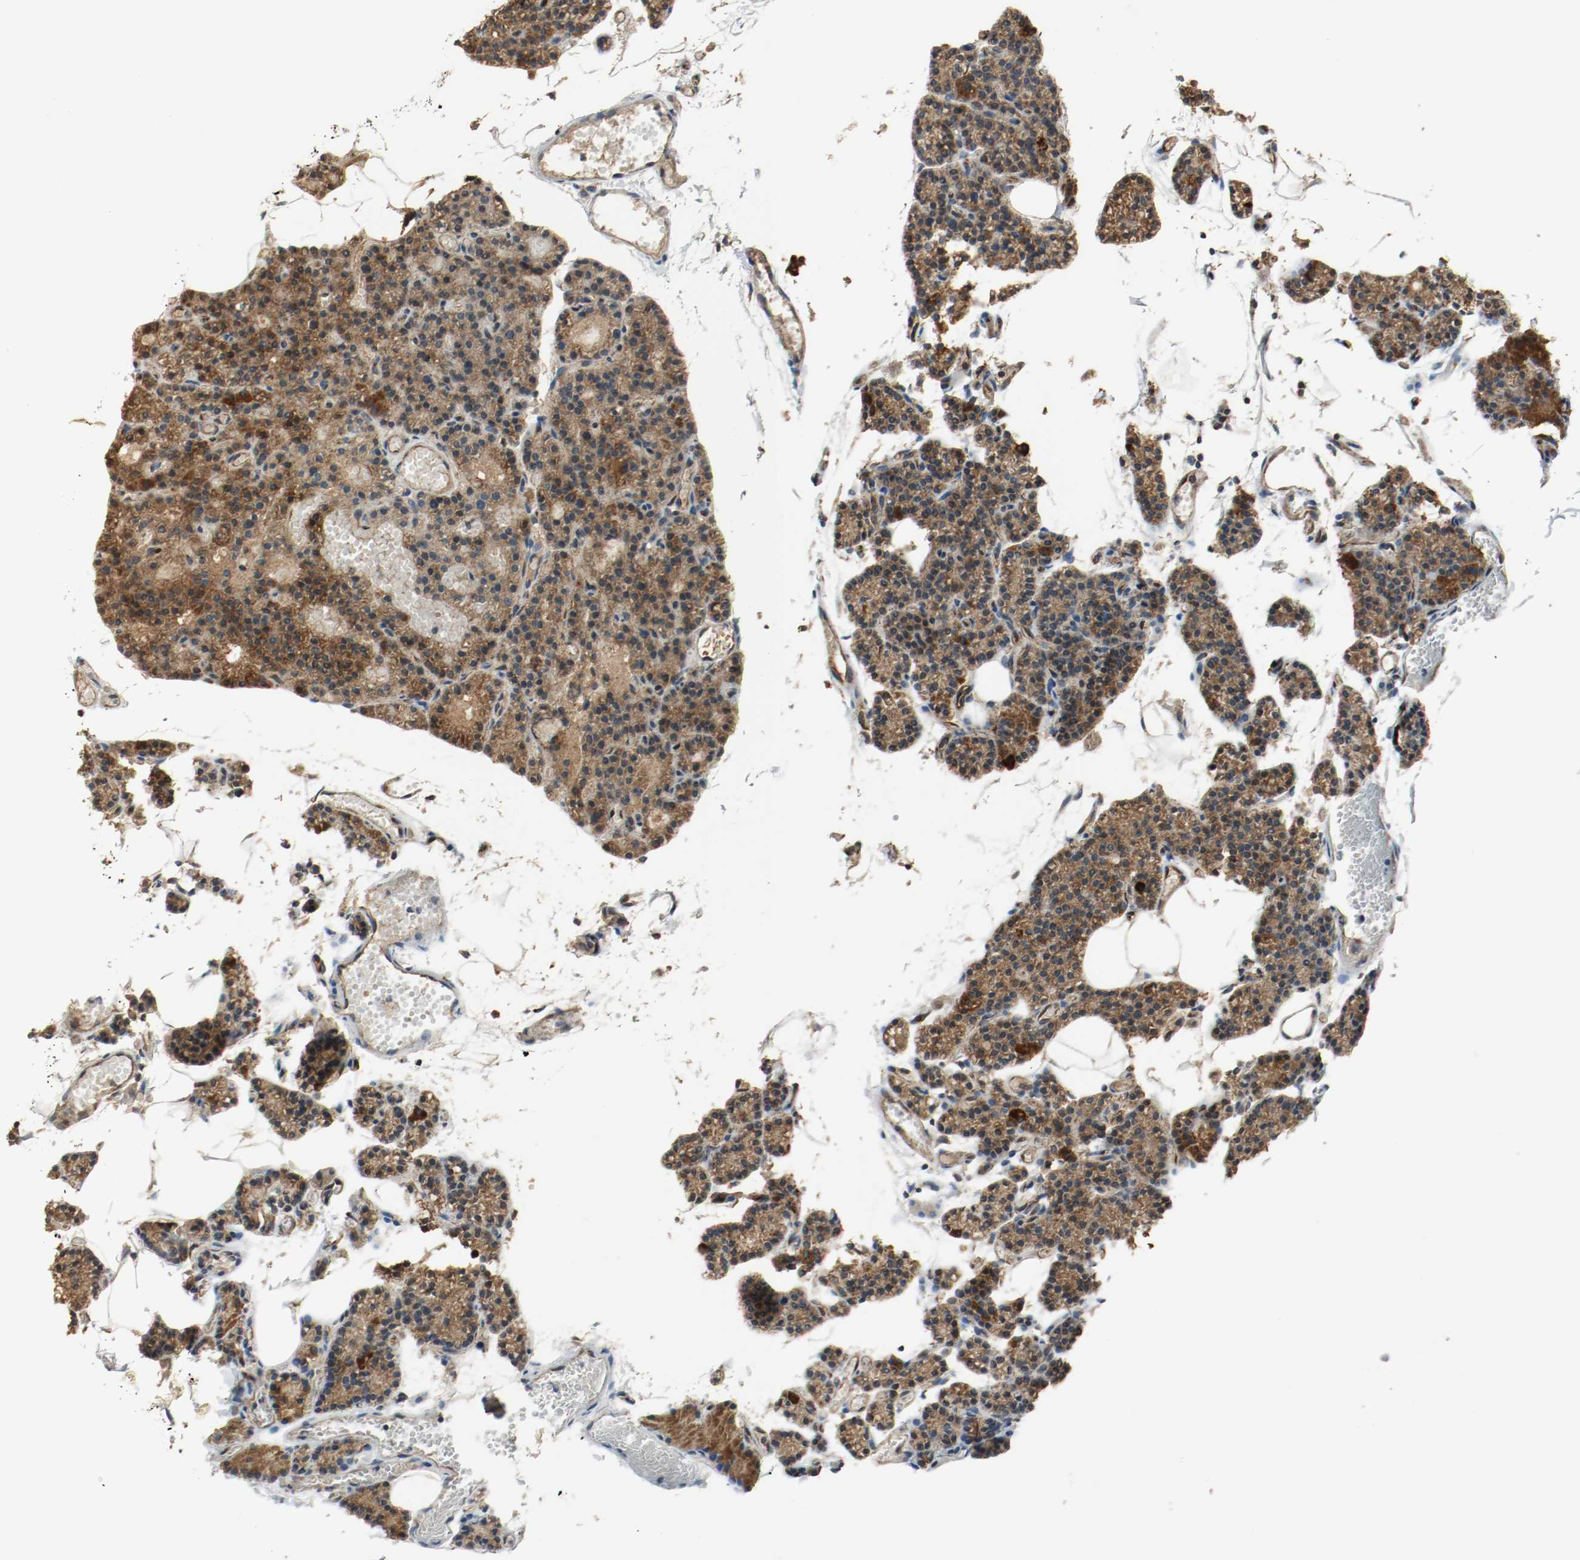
{"staining": {"intensity": "strong", "quantity": ">75%", "location": "cytoplasmic/membranous"}, "tissue": "parathyroid gland", "cell_type": "Glandular cells", "image_type": "normal", "snomed": [{"axis": "morphology", "description": "Normal tissue, NOS"}, {"axis": "topography", "description": "Parathyroid gland"}], "caption": "Immunohistochemistry (IHC) (DAB (3,3'-diaminobenzidine)) staining of normal human parathyroid gland shows strong cytoplasmic/membranous protein staining in about >75% of glandular cells.", "gene": "PLCG1", "patient": {"sex": "female", "age": 60}}